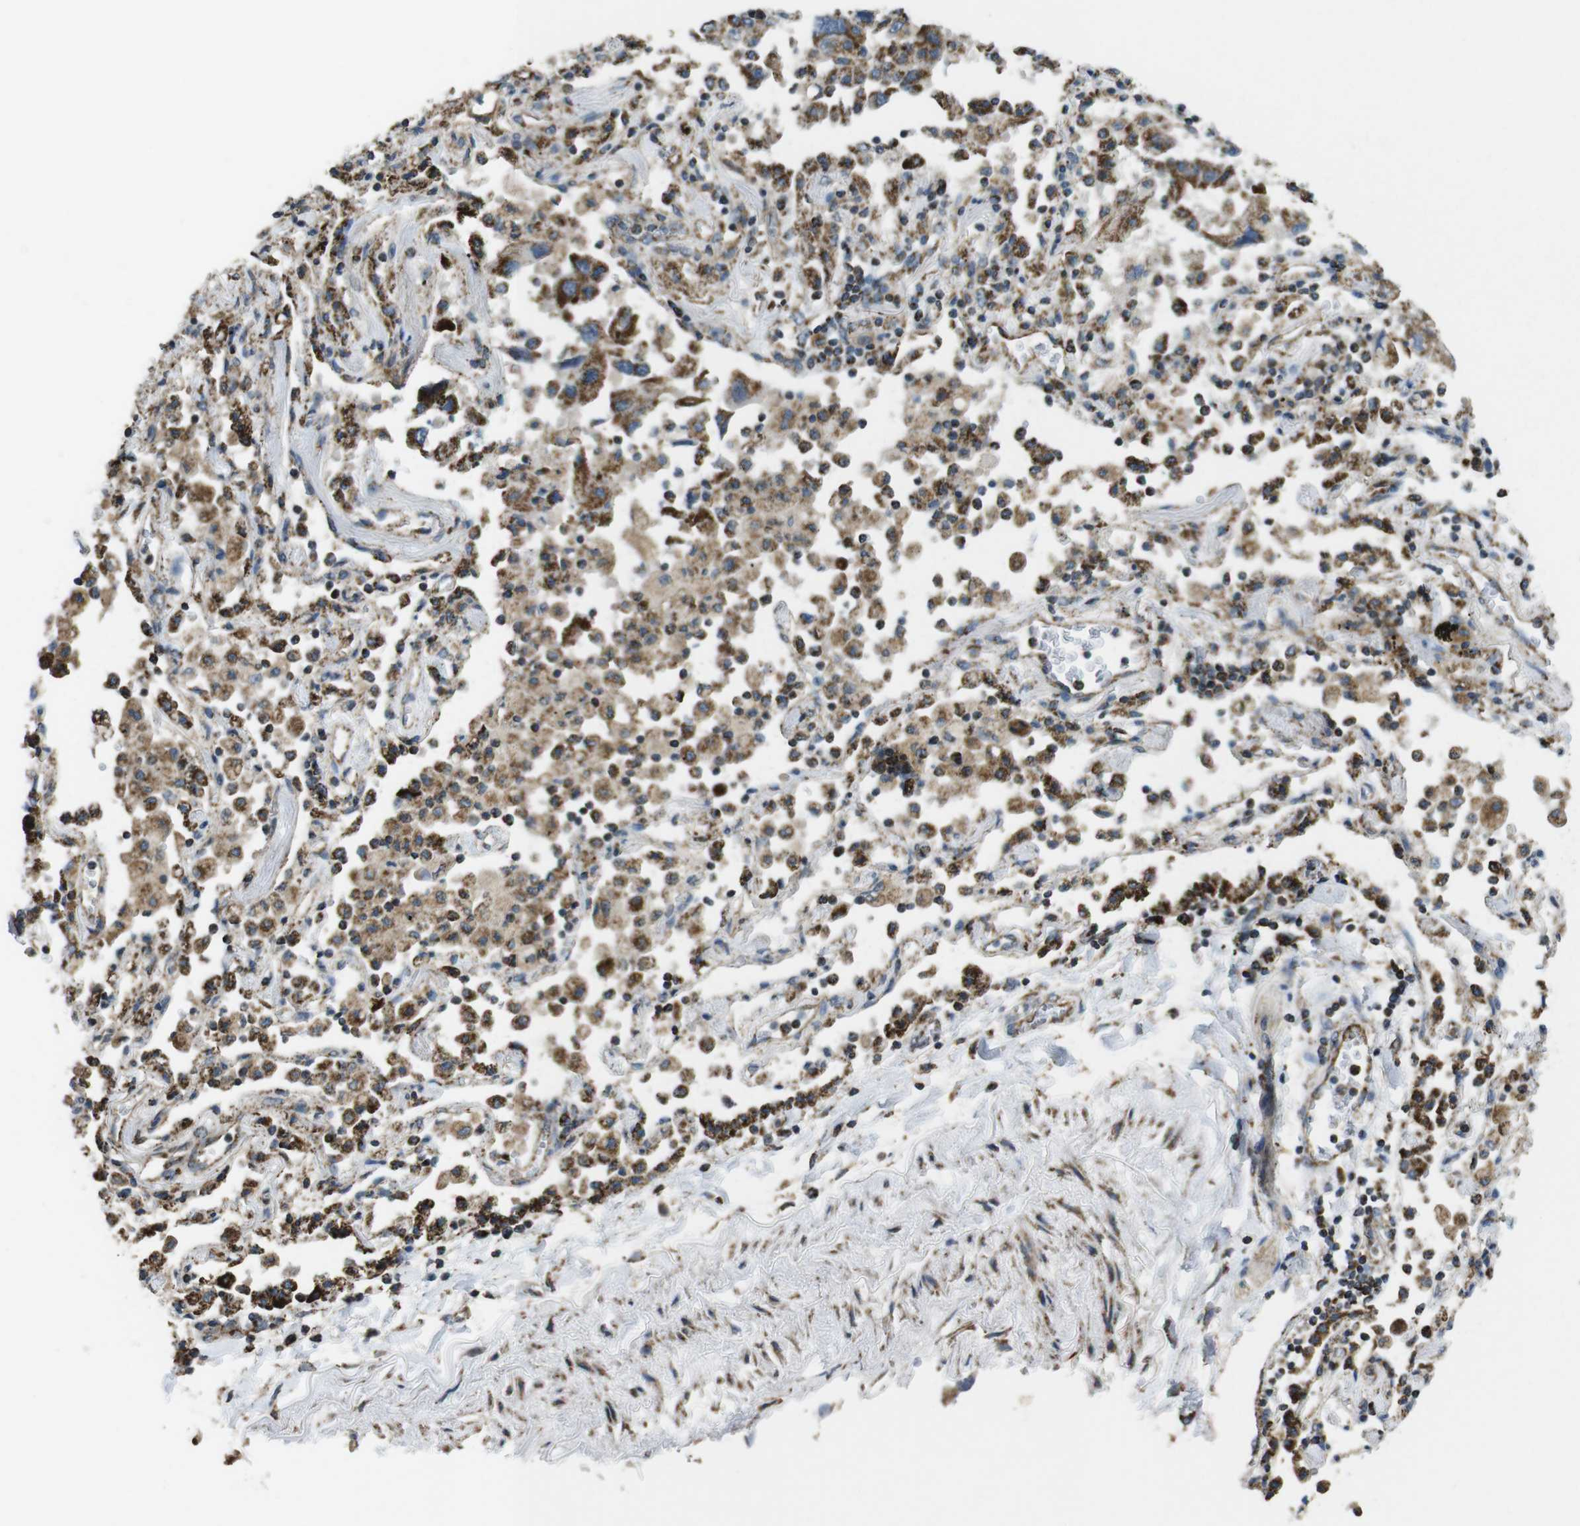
{"staining": {"intensity": "strong", "quantity": ">75%", "location": "cytoplasmic/membranous"}, "tissue": "lung cancer", "cell_type": "Tumor cells", "image_type": "cancer", "snomed": [{"axis": "morphology", "description": "Adenocarcinoma, NOS"}, {"axis": "topography", "description": "Lung"}], "caption": "A brown stain labels strong cytoplasmic/membranous positivity of a protein in lung cancer (adenocarcinoma) tumor cells. The protein of interest is stained brown, and the nuclei are stained in blue (DAB (3,3'-diaminobenzidine) IHC with brightfield microscopy, high magnification).", "gene": "CALHM2", "patient": {"sex": "female", "age": 65}}